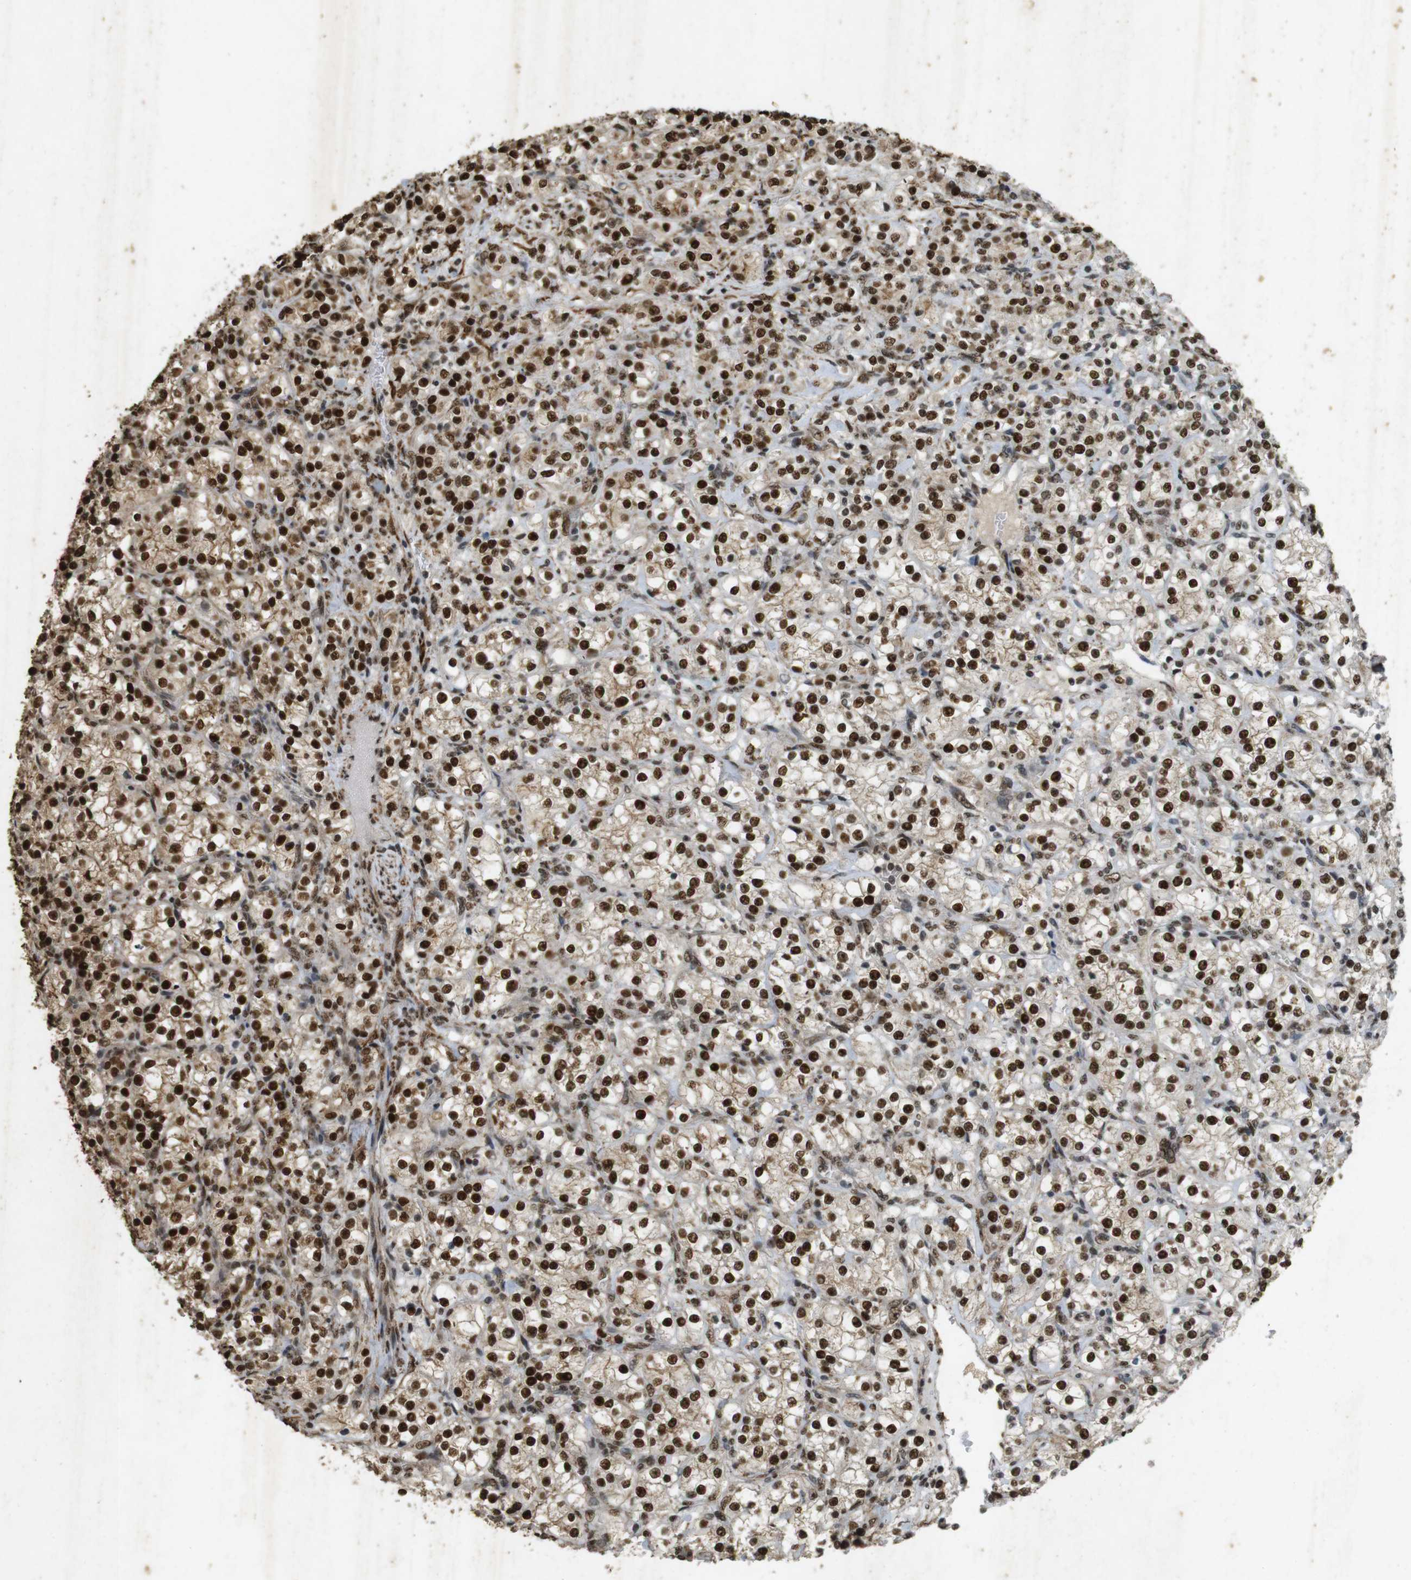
{"staining": {"intensity": "strong", "quantity": ">75%", "location": "nuclear"}, "tissue": "renal cancer", "cell_type": "Tumor cells", "image_type": "cancer", "snomed": [{"axis": "morphology", "description": "Adenocarcinoma, NOS"}, {"axis": "topography", "description": "Kidney"}], "caption": "An immunohistochemistry (IHC) photomicrograph of tumor tissue is shown. Protein staining in brown highlights strong nuclear positivity in renal cancer within tumor cells.", "gene": "GATA4", "patient": {"sex": "male", "age": 77}}